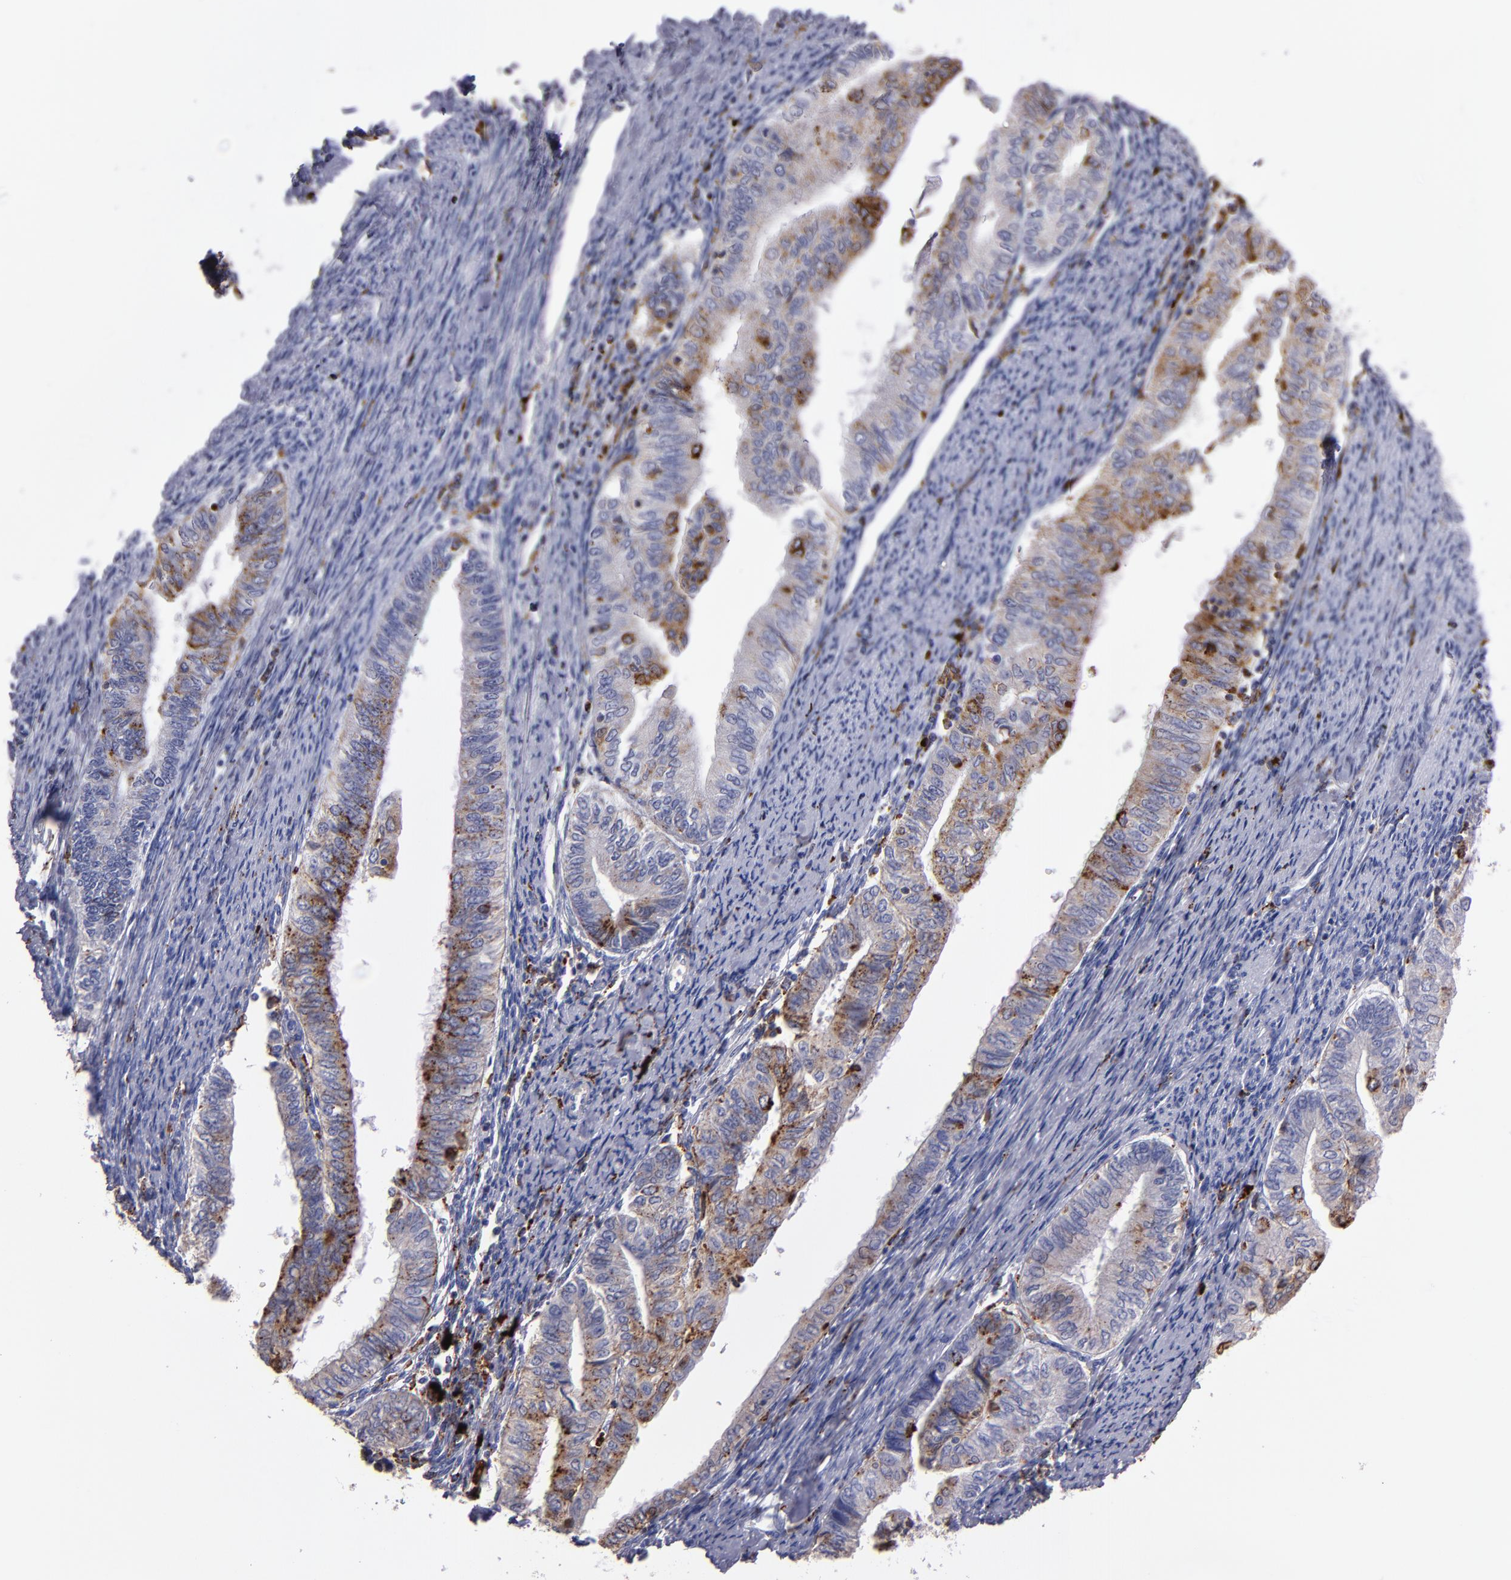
{"staining": {"intensity": "strong", "quantity": "25%-75%", "location": "cytoplasmic/membranous"}, "tissue": "endometrial cancer", "cell_type": "Tumor cells", "image_type": "cancer", "snomed": [{"axis": "morphology", "description": "Adenocarcinoma, NOS"}, {"axis": "topography", "description": "Endometrium"}], "caption": "Immunohistochemical staining of adenocarcinoma (endometrial) shows high levels of strong cytoplasmic/membranous expression in approximately 25%-75% of tumor cells.", "gene": "CTSS", "patient": {"sex": "female", "age": 66}}